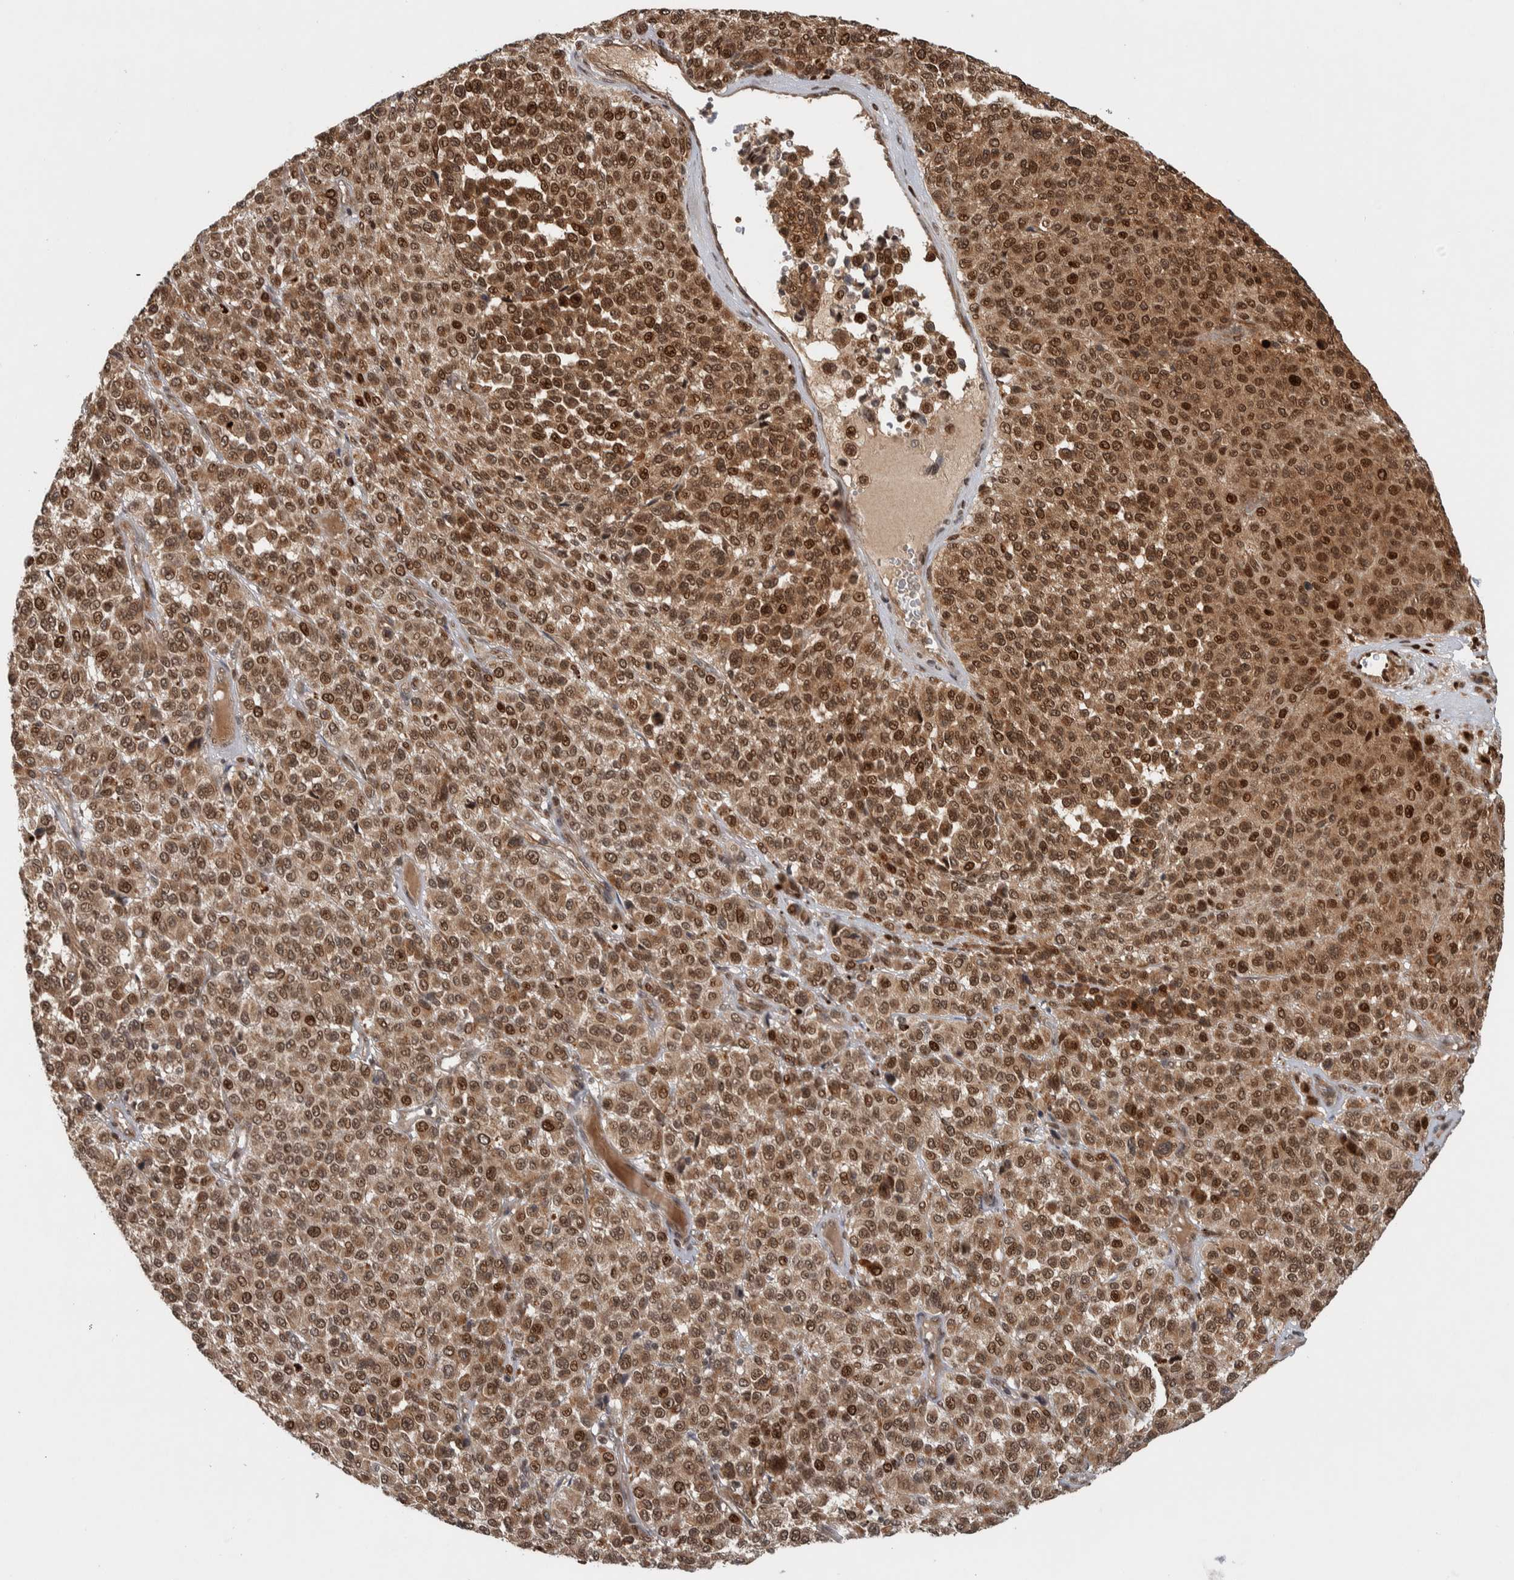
{"staining": {"intensity": "moderate", "quantity": ">75%", "location": "cytoplasmic/membranous,nuclear"}, "tissue": "melanoma", "cell_type": "Tumor cells", "image_type": "cancer", "snomed": [{"axis": "morphology", "description": "Malignant melanoma, Metastatic site"}, {"axis": "topography", "description": "Pancreas"}], "caption": "Tumor cells show medium levels of moderate cytoplasmic/membranous and nuclear staining in approximately >75% of cells in human melanoma.", "gene": "RPS6KA4", "patient": {"sex": "female", "age": 30}}